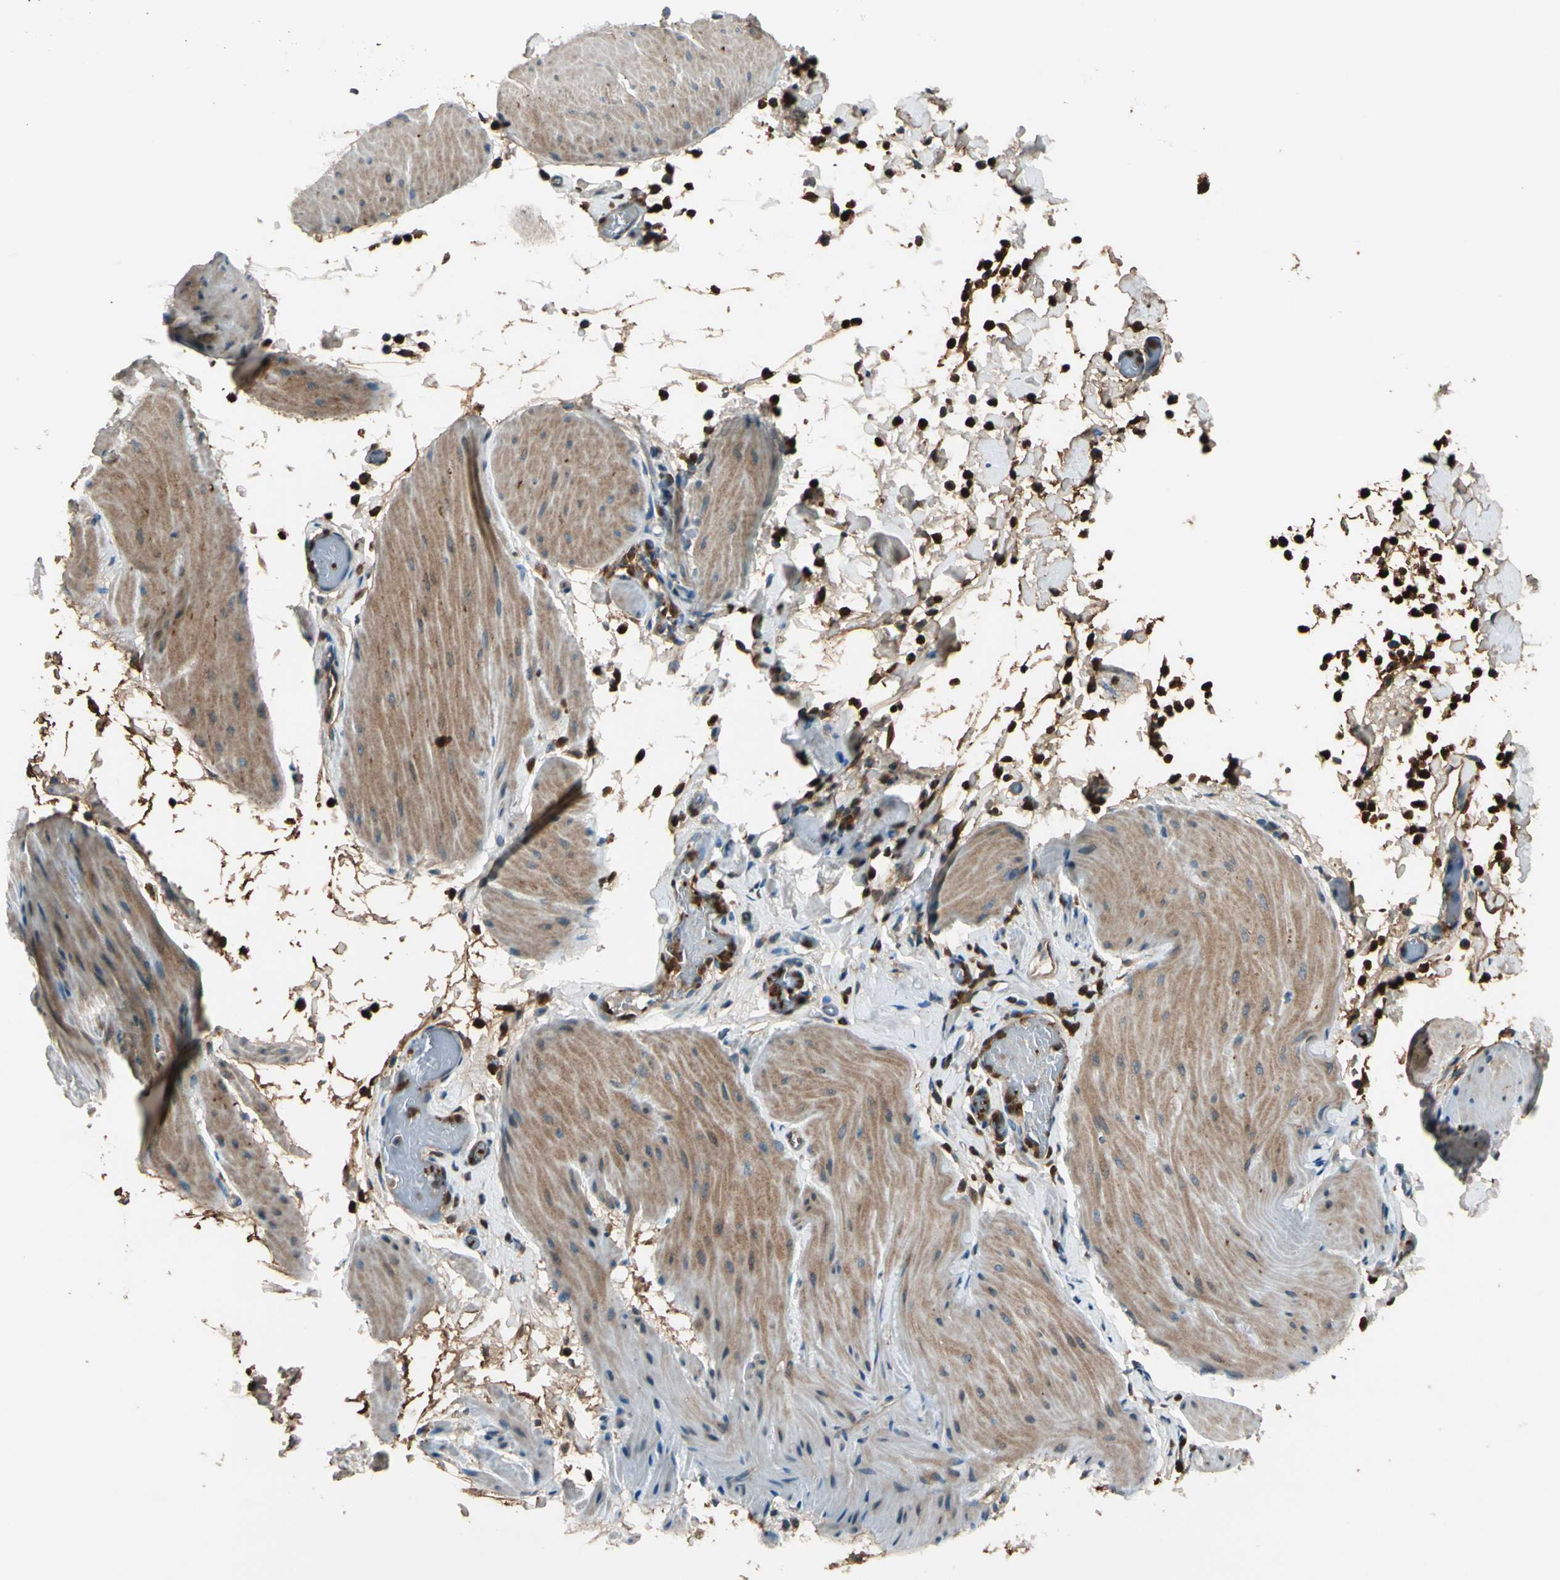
{"staining": {"intensity": "weak", "quantity": ">75%", "location": "cytoplasmic/membranous"}, "tissue": "smooth muscle", "cell_type": "Smooth muscle cells", "image_type": "normal", "snomed": [{"axis": "morphology", "description": "Normal tissue, NOS"}, {"axis": "topography", "description": "Smooth muscle"}, {"axis": "topography", "description": "Colon"}], "caption": "The histopathology image exhibits a brown stain indicating the presence of a protein in the cytoplasmic/membranous of smooth muscle cells in smooth muscle.", "gene": "STX11", "patient": {"sex": "male", "age": 67}}